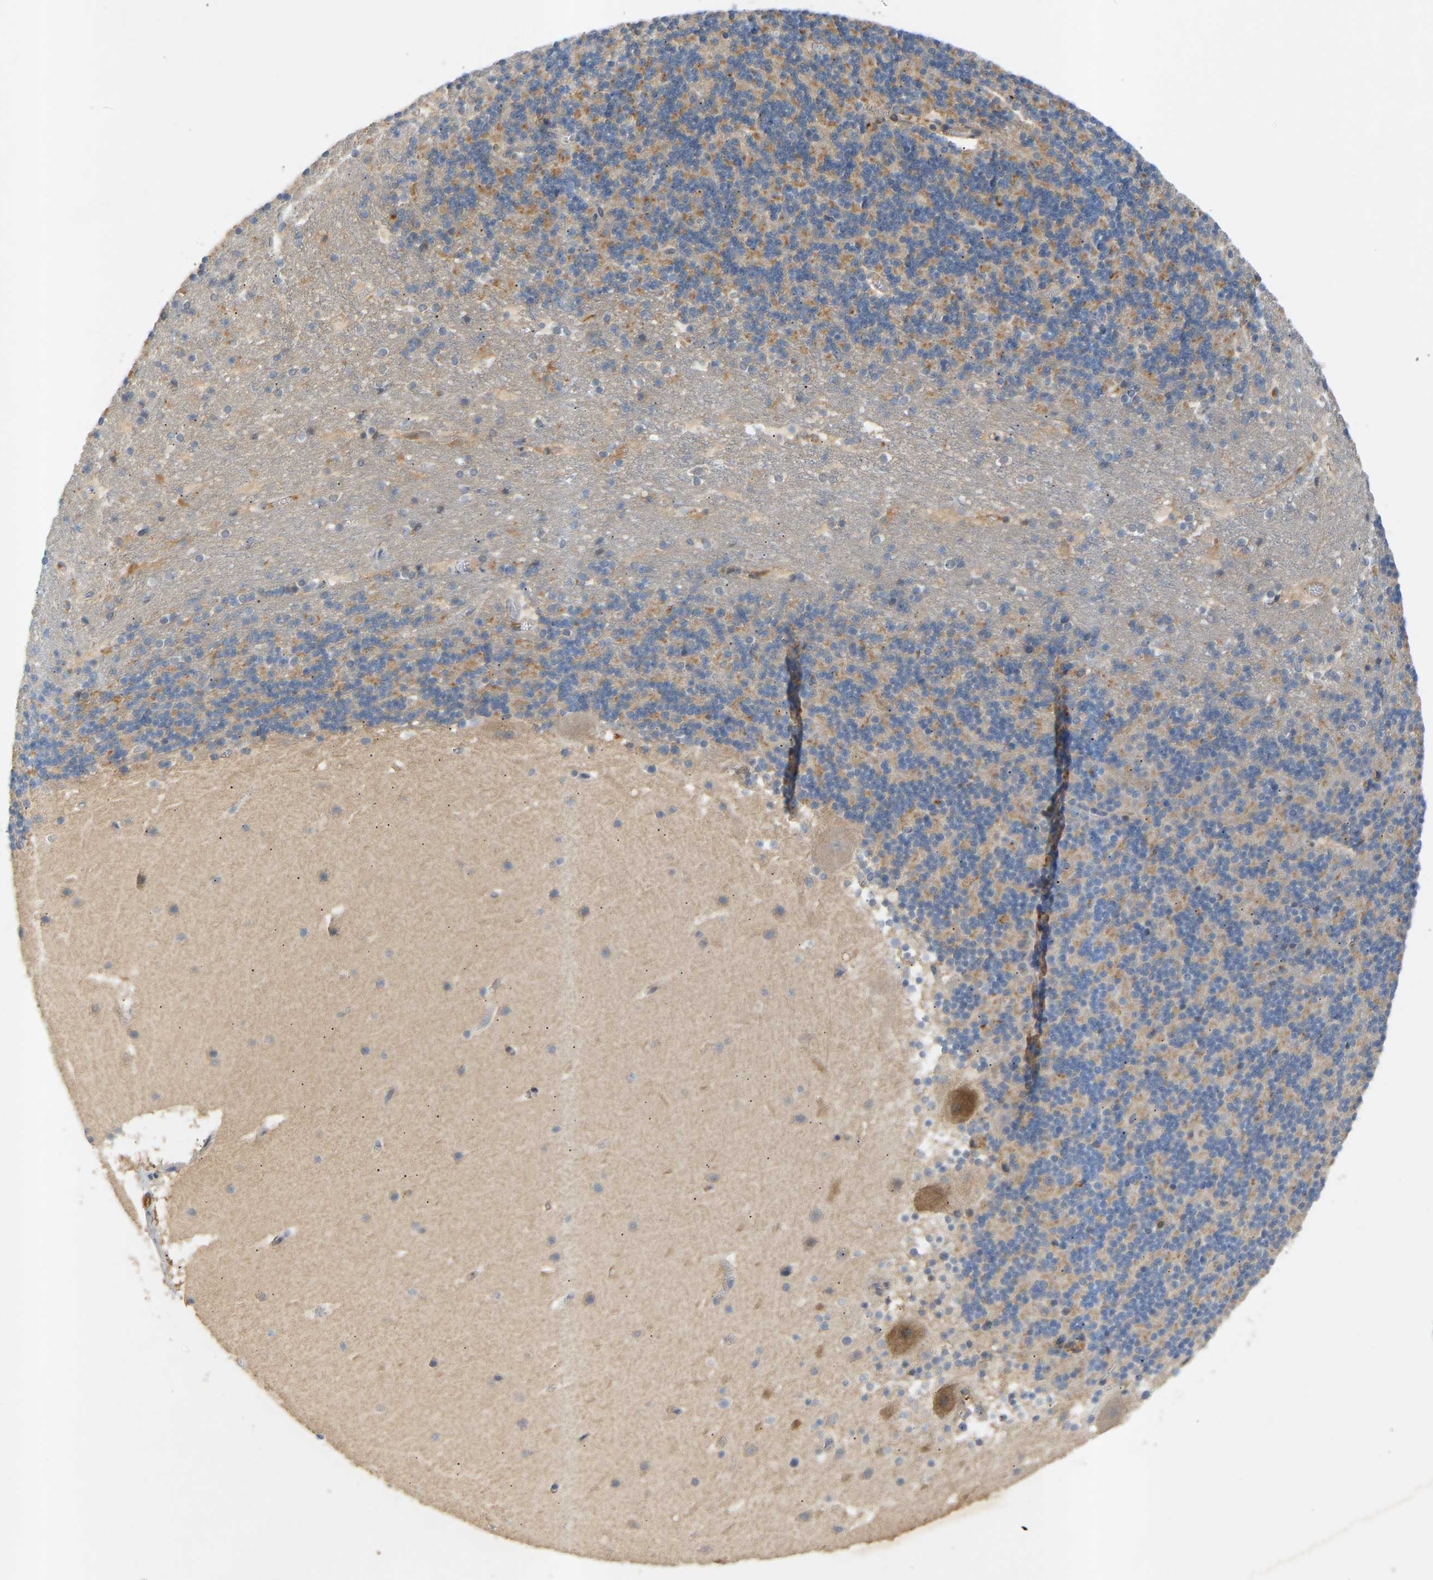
{"staining": {"intensity": "negative", "quantity": "none", "location": "none"}, "tissue": "cerebellum", "cell_type": "Cells in granular layer", "image_type": "normal", "snomed": [{"axis": "morphology", "description": "Normal tissue, NOS"}, {"axis": "topography", "description": "Cerebellum"}], "caption": "IHC image of unremarkable human cerebellum stained for a protein (brown), which shows no positivity in cells in granular layer. (DAB IHC with hematoxylin counter stain).", "gene": "ATP5MF", "patient": {"sex": "male", "age": 45}}